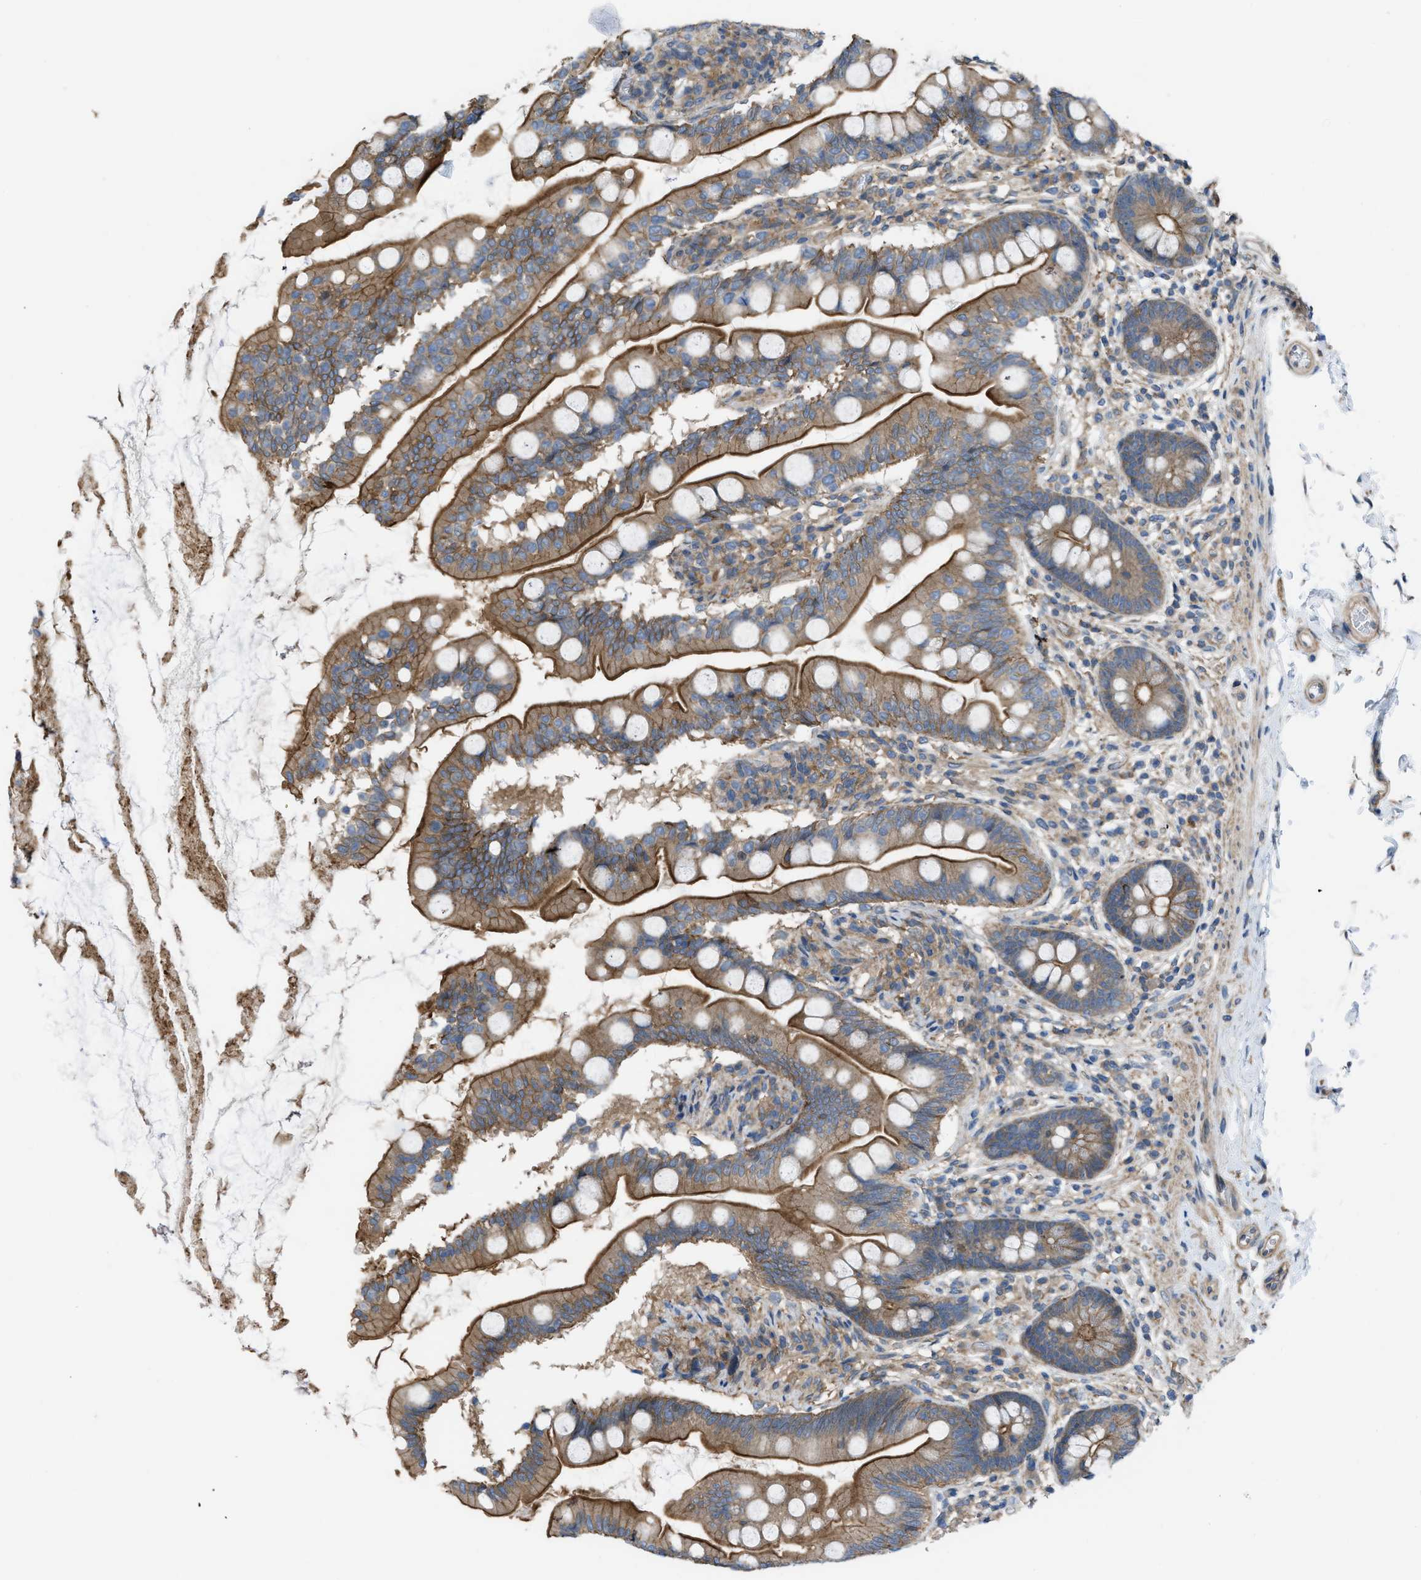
{"staining": {"intensity": "strong", "quantity": ">75%", "location": "cytoplasmic/membranous"}, "tissue": "small intestine", "cell_type": "Glandular cells", "image_type": "normal", "snomed": [{"axis": "morphology", "description": "Normal tissue, NOS"}, {"axis": "topography", "description": "Small intestine"}], "caption": "Protein staining by immunohistochemistry (IHC) shows strong cytoplasmic/membranous positivity in about >75% of glandular cells in normal small intestine. The staining was performed using DAB (3,3'-diaminobenzidine), with brown indicating positive protein expression. Nuclei are stained blue with hematoxylin.", "gene": "MYO18A", "patient": {"sex": "female", "age": 56}}